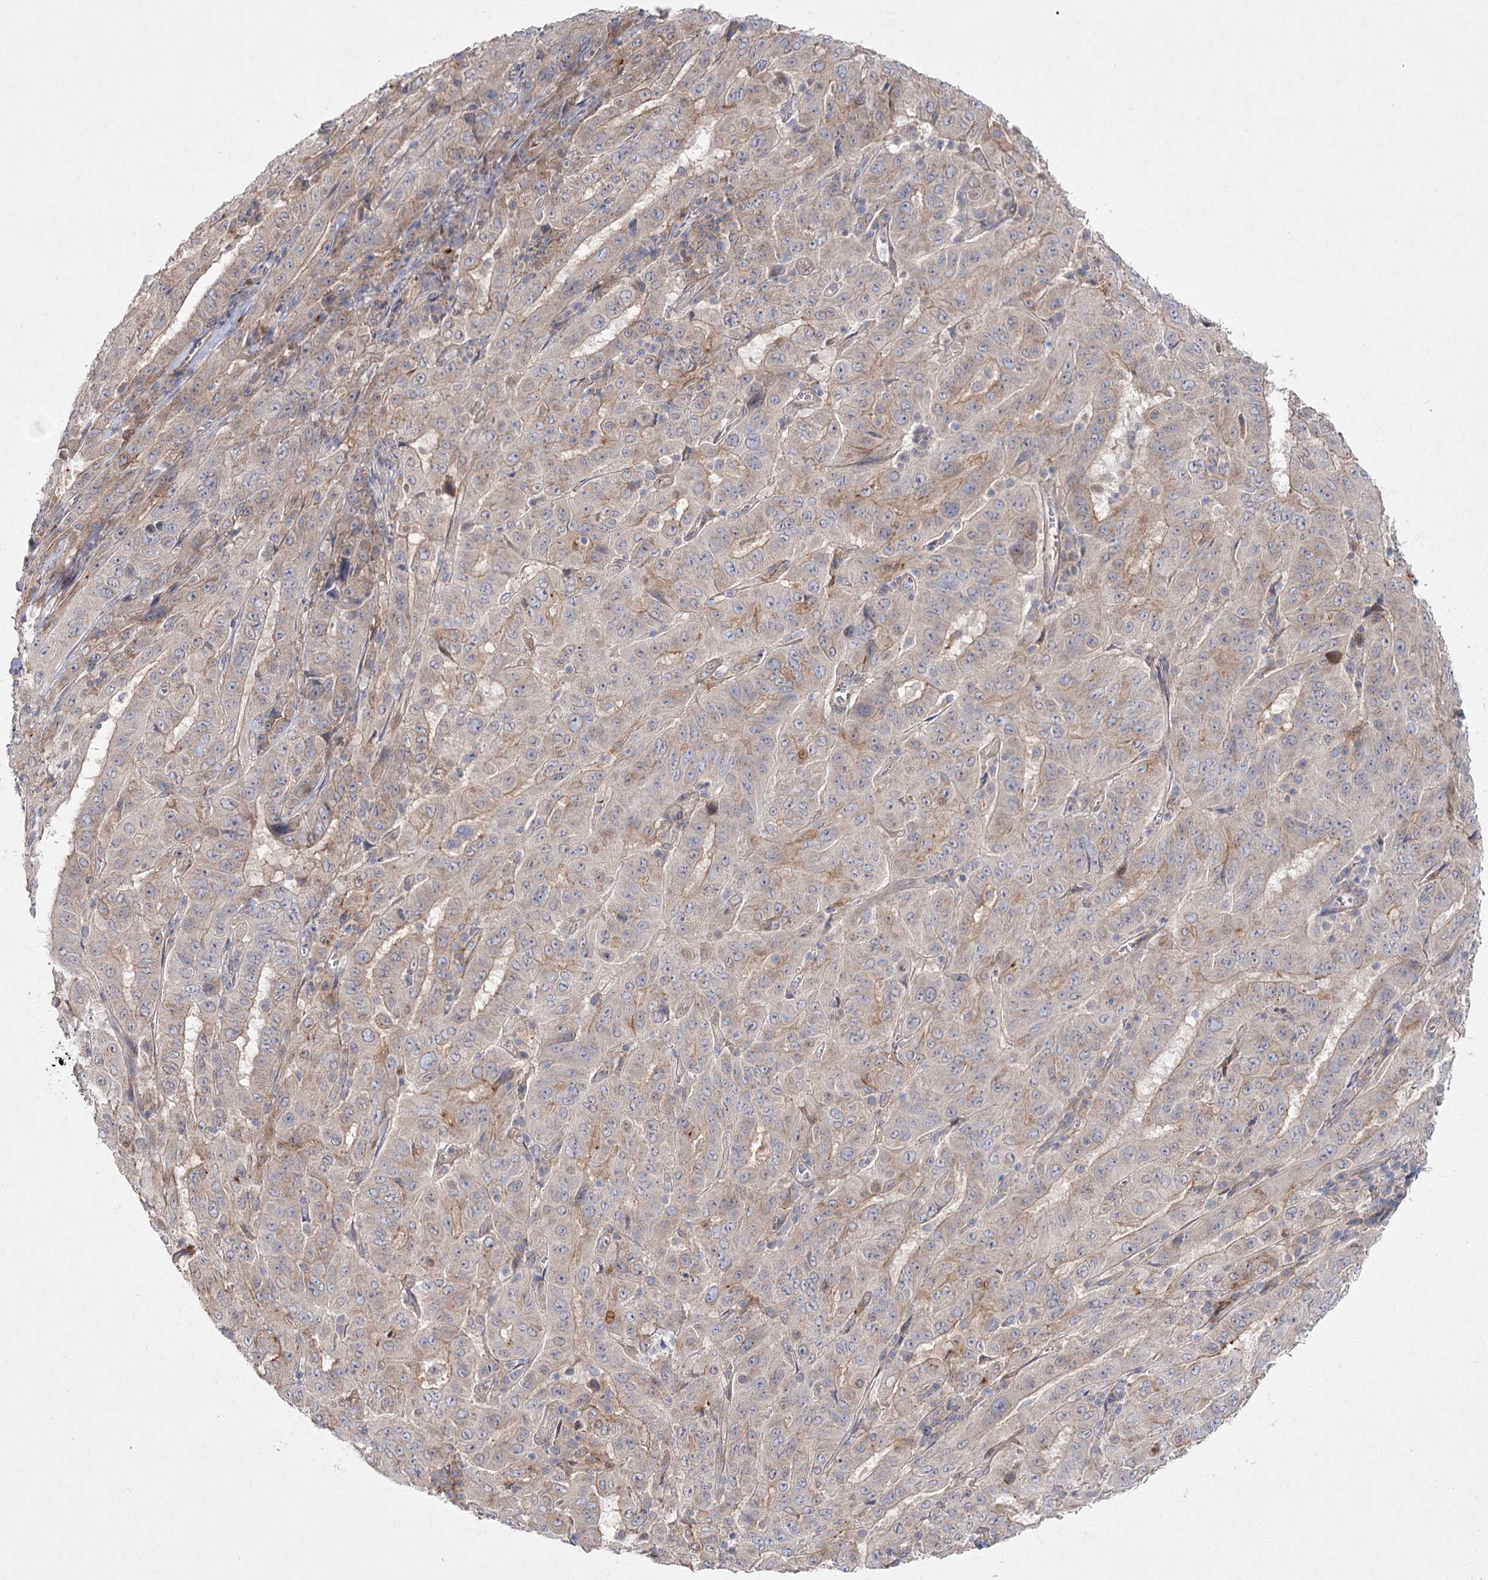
{"staining": {"intensity": "weak", "quantity": "<25%", "location": "cytoplasmic/membranous"}, "tissue": "pancreatic cancer", "cell_type": "Tumor cells", "image_type": "cancer", "snomed": [{"axis": "morphology", "description": "Adenocarcinoma, NOS"}, {"axis": "topography", "description": "Pancreas"}], "caption": "A histopathology image of human pancreatic adenocarcinoma is negative for staining in tumor cells. The staining is performed using DAB brown chromogen with nuclei counter-stained in using hematoxylin.", "gene": "SH3BP5L", "patient": {"sex": "male", "age": 63}}